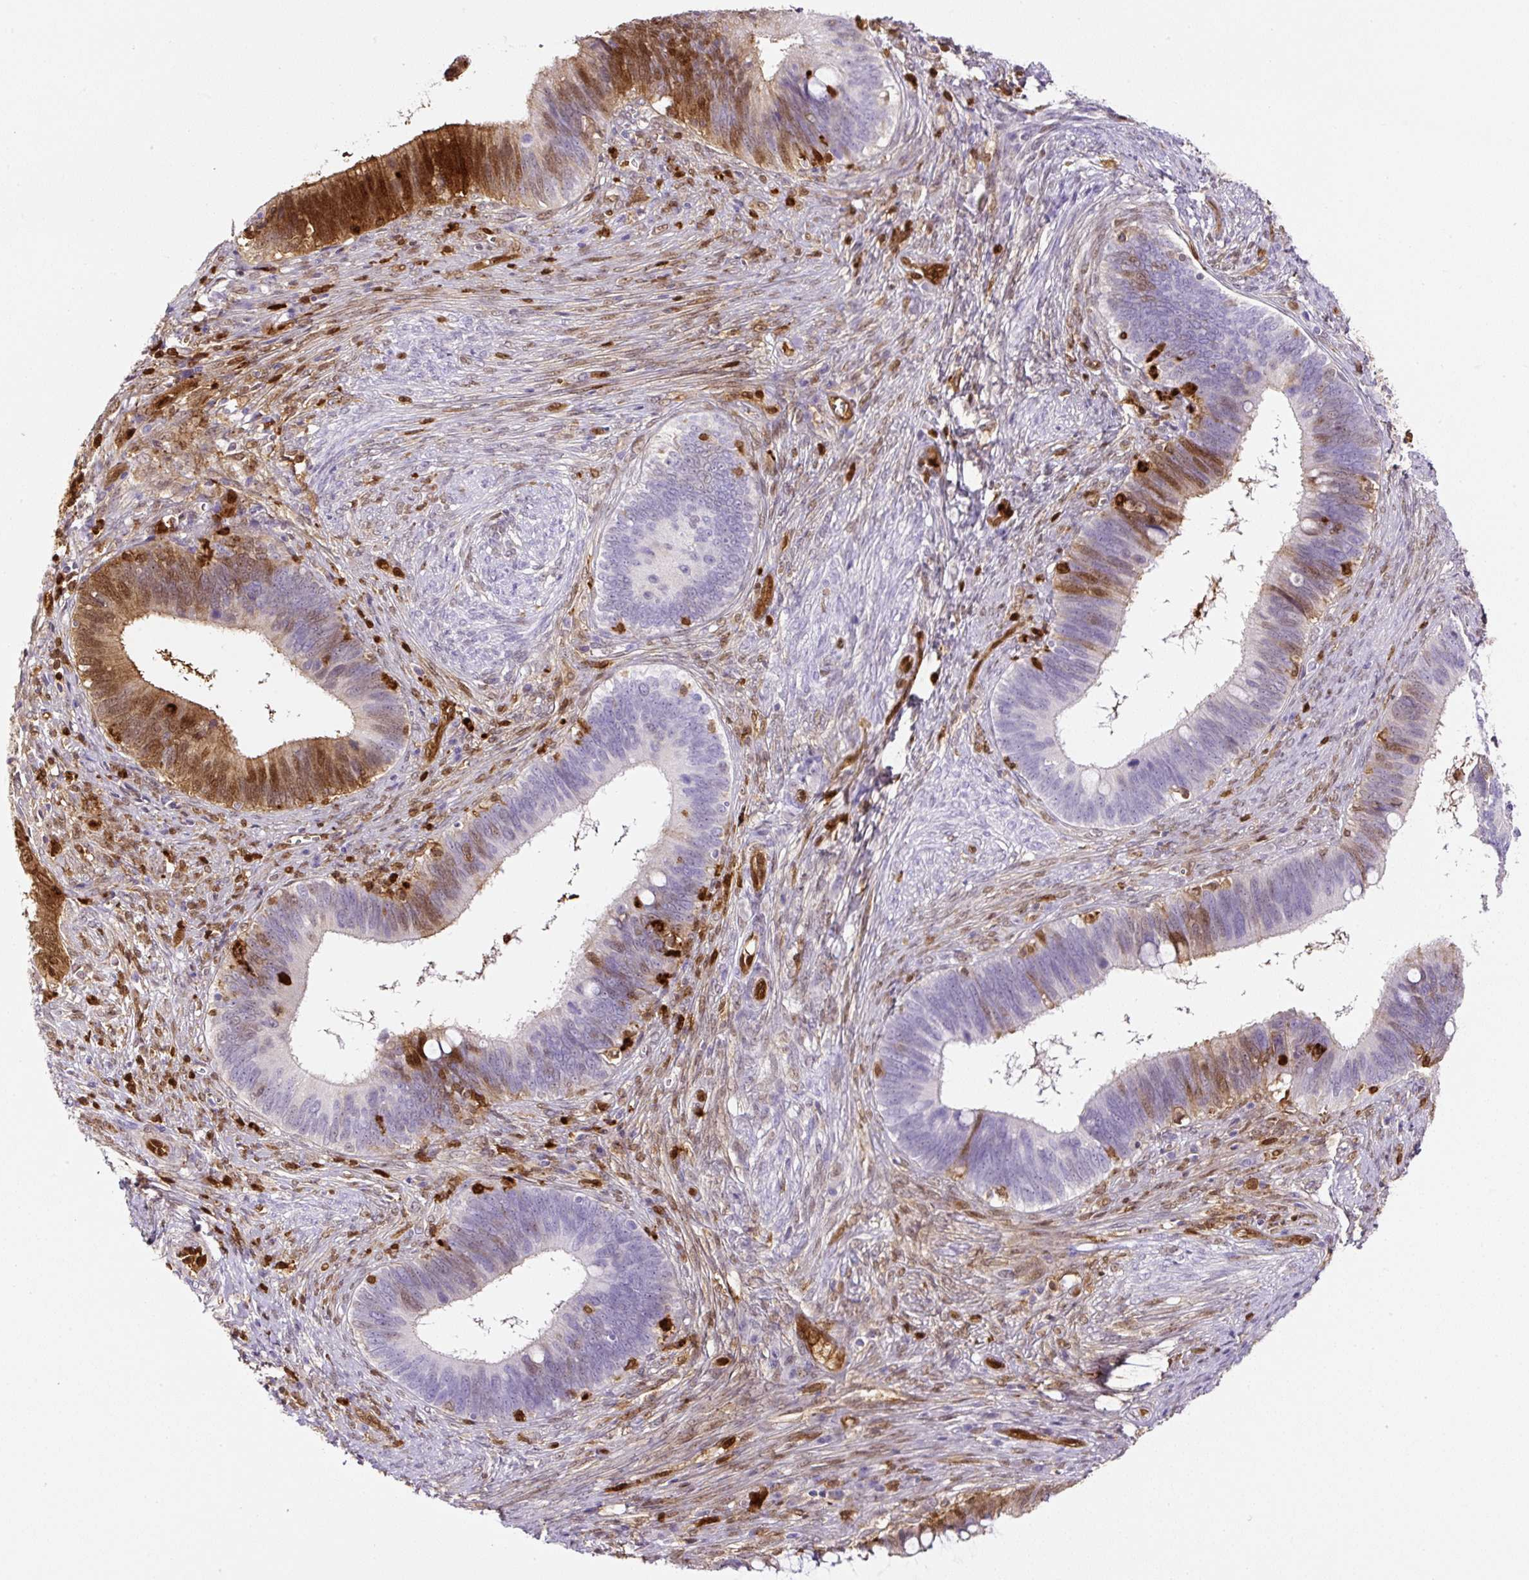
{"staining": {"intensity": "strong", "quantity": "25%-75%", "location": "cytoplasmic/membranous,nuclear"}, "tissue": "cervical cancer", "cell_type": "Tumor cells", "image_type": "cancer", "snomed": [{"axis": "morphology", "description": "Adenocarcinoma, NOS"}, {"axis": "topography", "description": "Cervix"}], "caption": "IHC image of neoplastic tissue: cervical cancer (adenocarcinoma) stained using immunohistochemistry shows high levels of strong protein expression localized specifically in the cytoplasmic/membranous and nuclear of tumor cells, appearing as a cytoplasmic/membranous and nuclear brown color.", "gene": "ANXA1", "patient": {"sex": "female", "age": 42}}